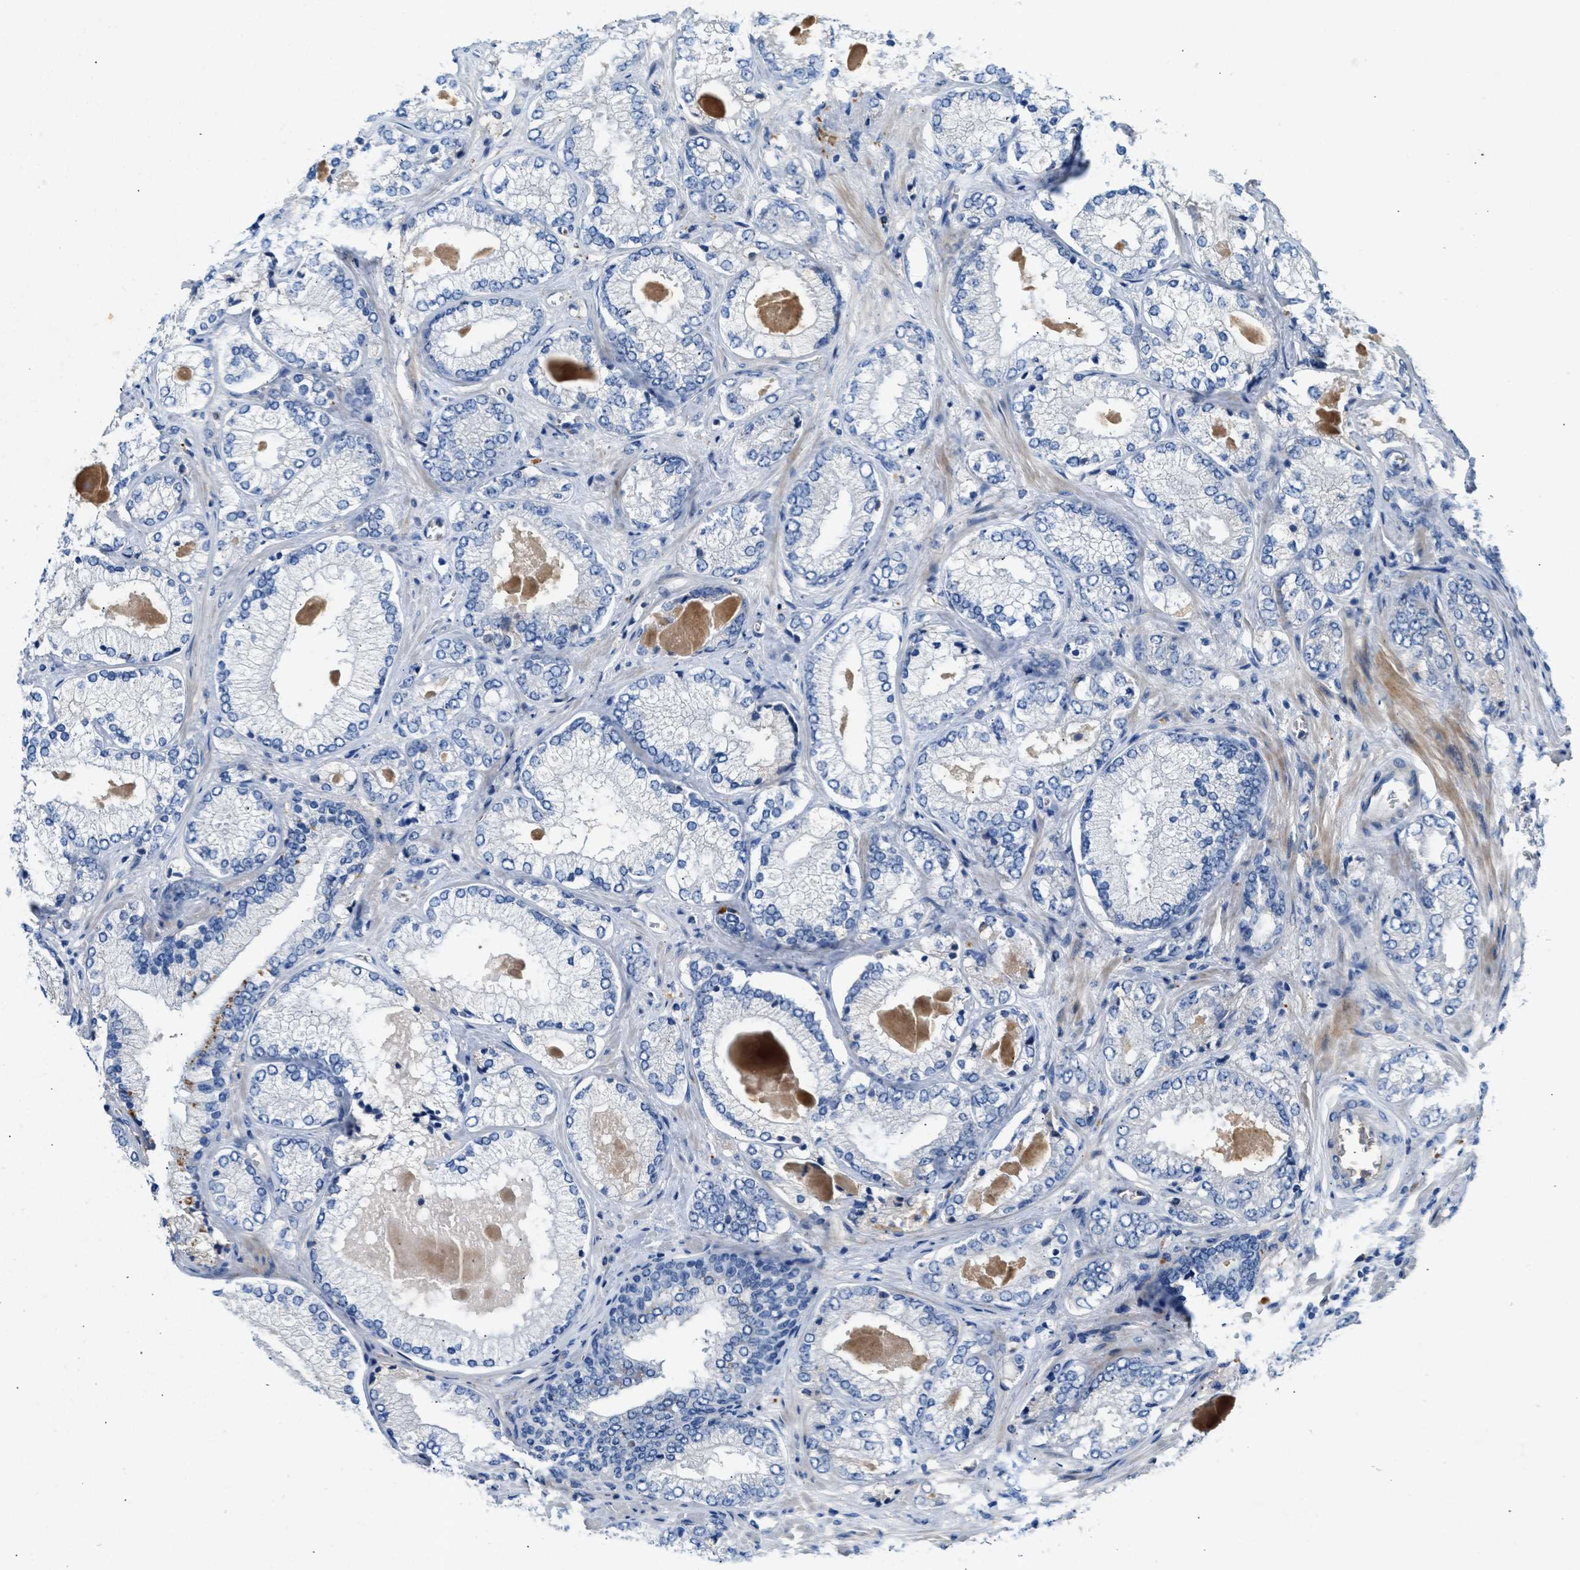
{"staining": {"intensity": "negative", "quantity": "none", "location": "none"}, "tissue": "prostate cancer", "cell_type": "Tumor cells", "image_type": "cancer", "snomed": [{"axis": "morphology", "description": "Adenocarcinoma, Low grade"}, {"axis": "topography", "description": "Prostate"}], "caption": "IHC of prostate cancer (low-grade adenocarcinoma) exhibits no expression in tumor cells.", "gene": "RWDD2B", "patient": {"sex": "male", "age": 65}}